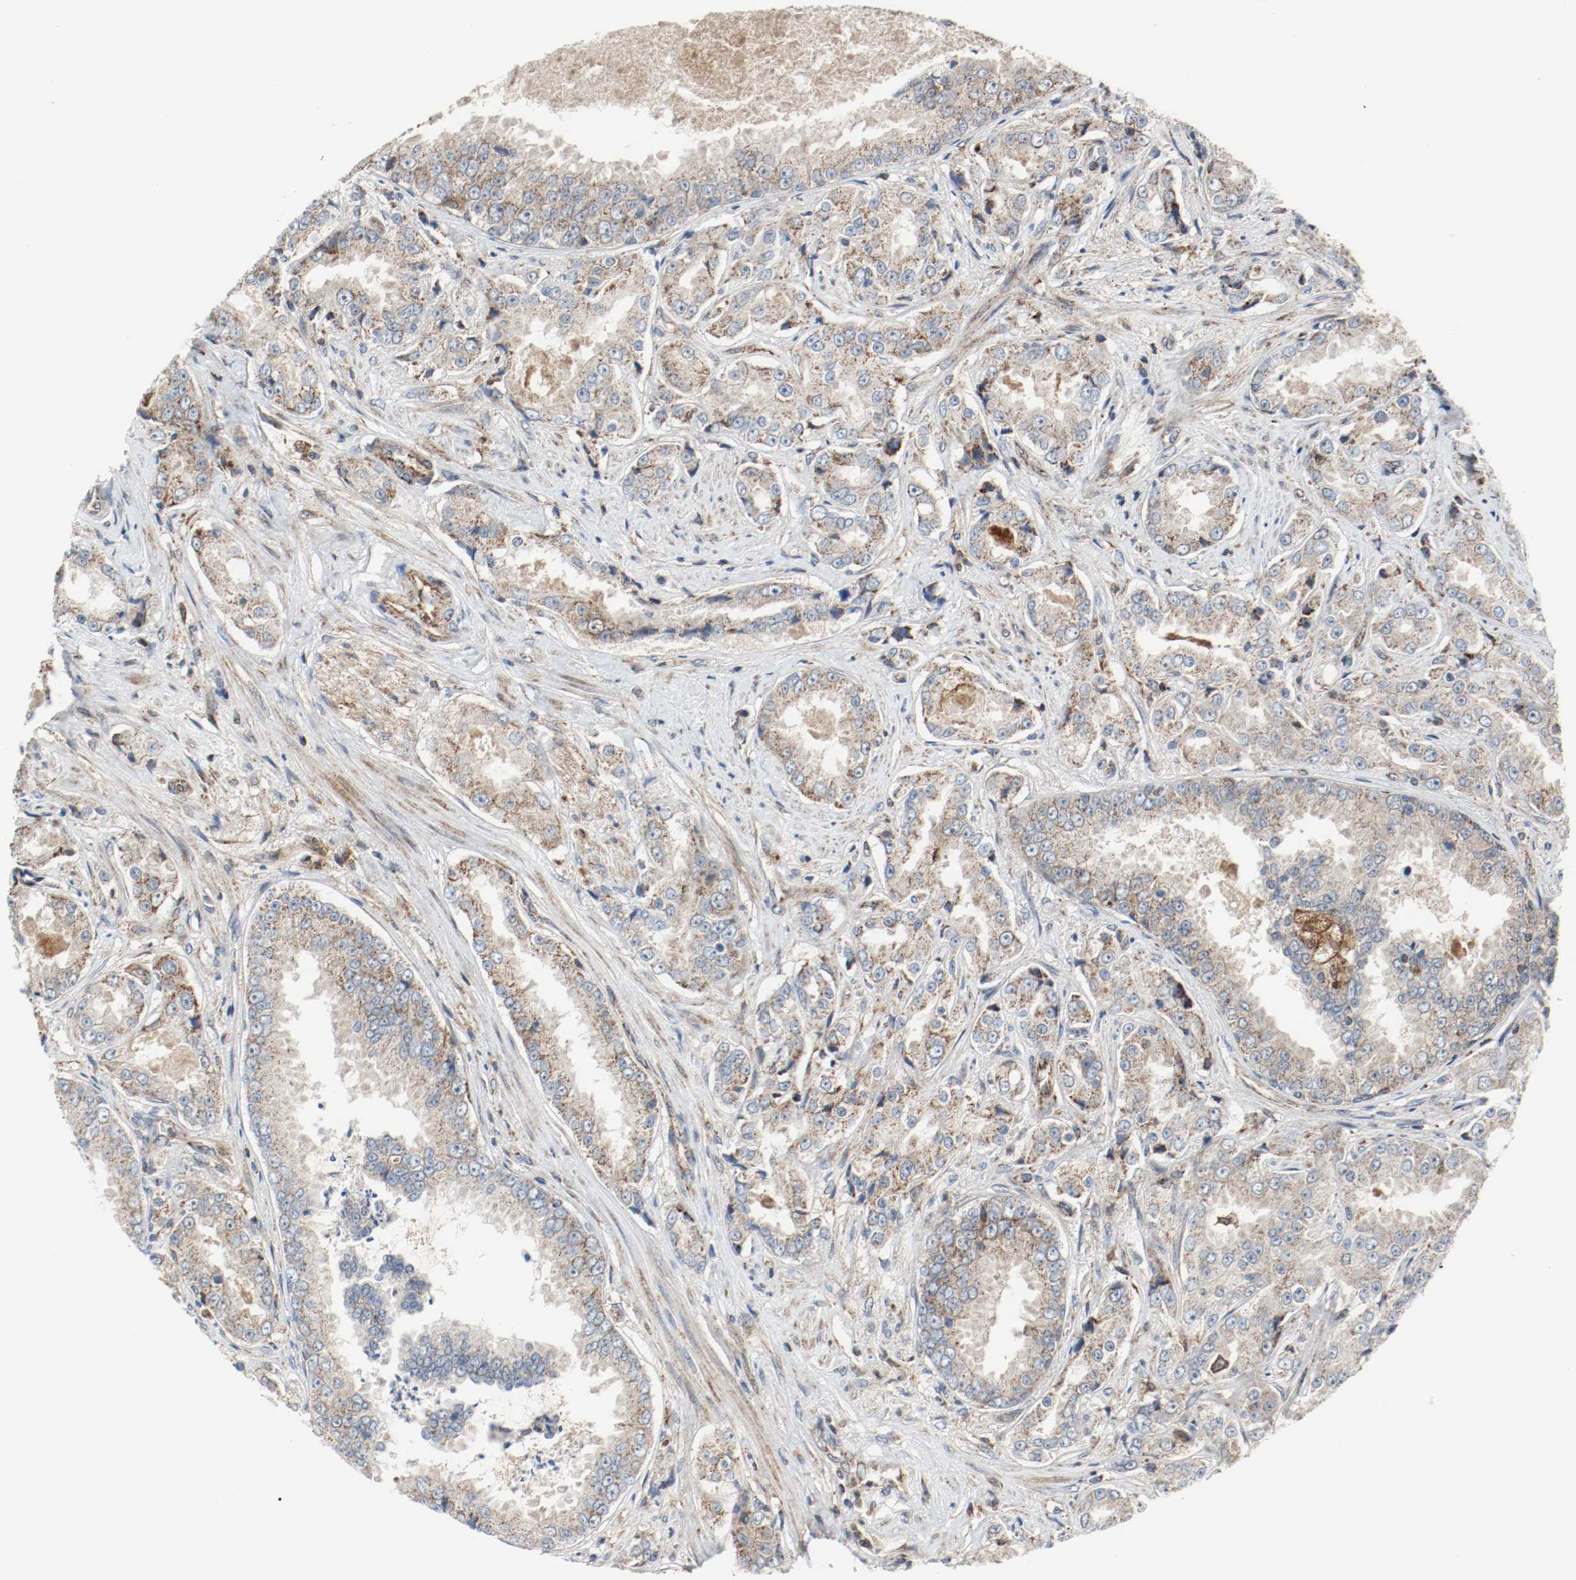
{"staining": {"intensity": "moderate", "quantity": ">75%", "location": "cytoplasmic/membranous"}, "tissue": "prostate cancer", "cell_type": "Tumor cells", "image_type": "cancer", "snomed": [{"axis": "morphology", "description": "Adenocarcinoma, High grade"}, {"axis": "topography", "description": "Prostate"}], "caption": "Tumor cells demonstrate medium levels of moderate cytoplasmic/membranous expression in approximately >75% of cells in prostate high-grade adenocarcinoma. Using DAB (3,3'-diaminobenzidine) (brown) and hematoxylin (blue) stains, captured at high magnification using brightfield microscopy.", "gene": "TXNRD1", "patient": {"sex": "male", "age": 73}}